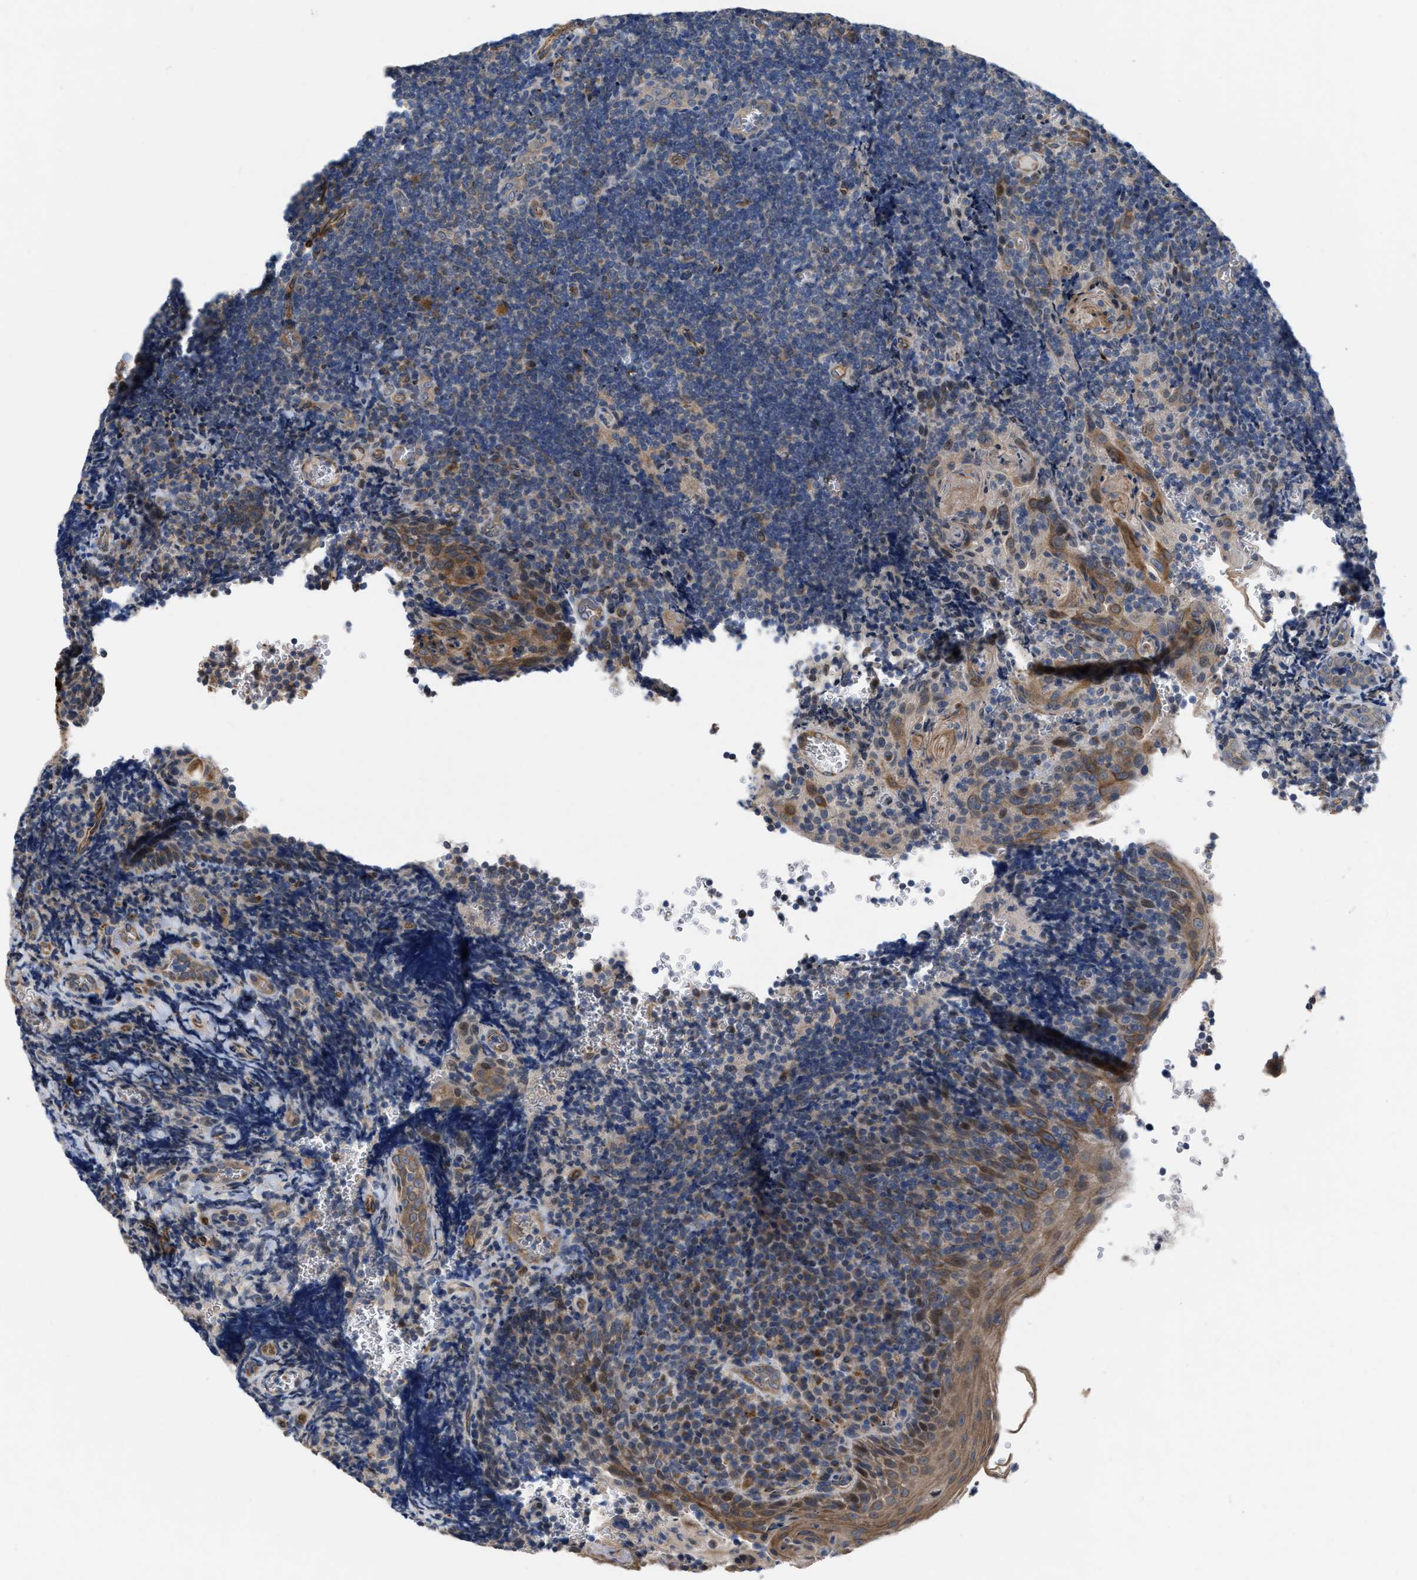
{"staining": {"intensity": "moderate", "quantity": "<25%", "location": "cytoplasmic/membranous"}, "tissue": "tonsil", "cell_type": "Germinal center cells", "image_type": "normal", "snomed": [{"axis": "morphology", "description": "Normal tissue, NOS"}, {"axis": "morphology", "description": "Inflammation, NOS"}, {"axis": "topography", "description": "Tonsil"}], "caption": "Human tonsil stained with a brown dye exhibits moderate cytoplasmic/membranous positive positivity in about <25% of germinal center cells.", "gene": "SLC4A11", "patient": {"sex": "female", "age": 31}}